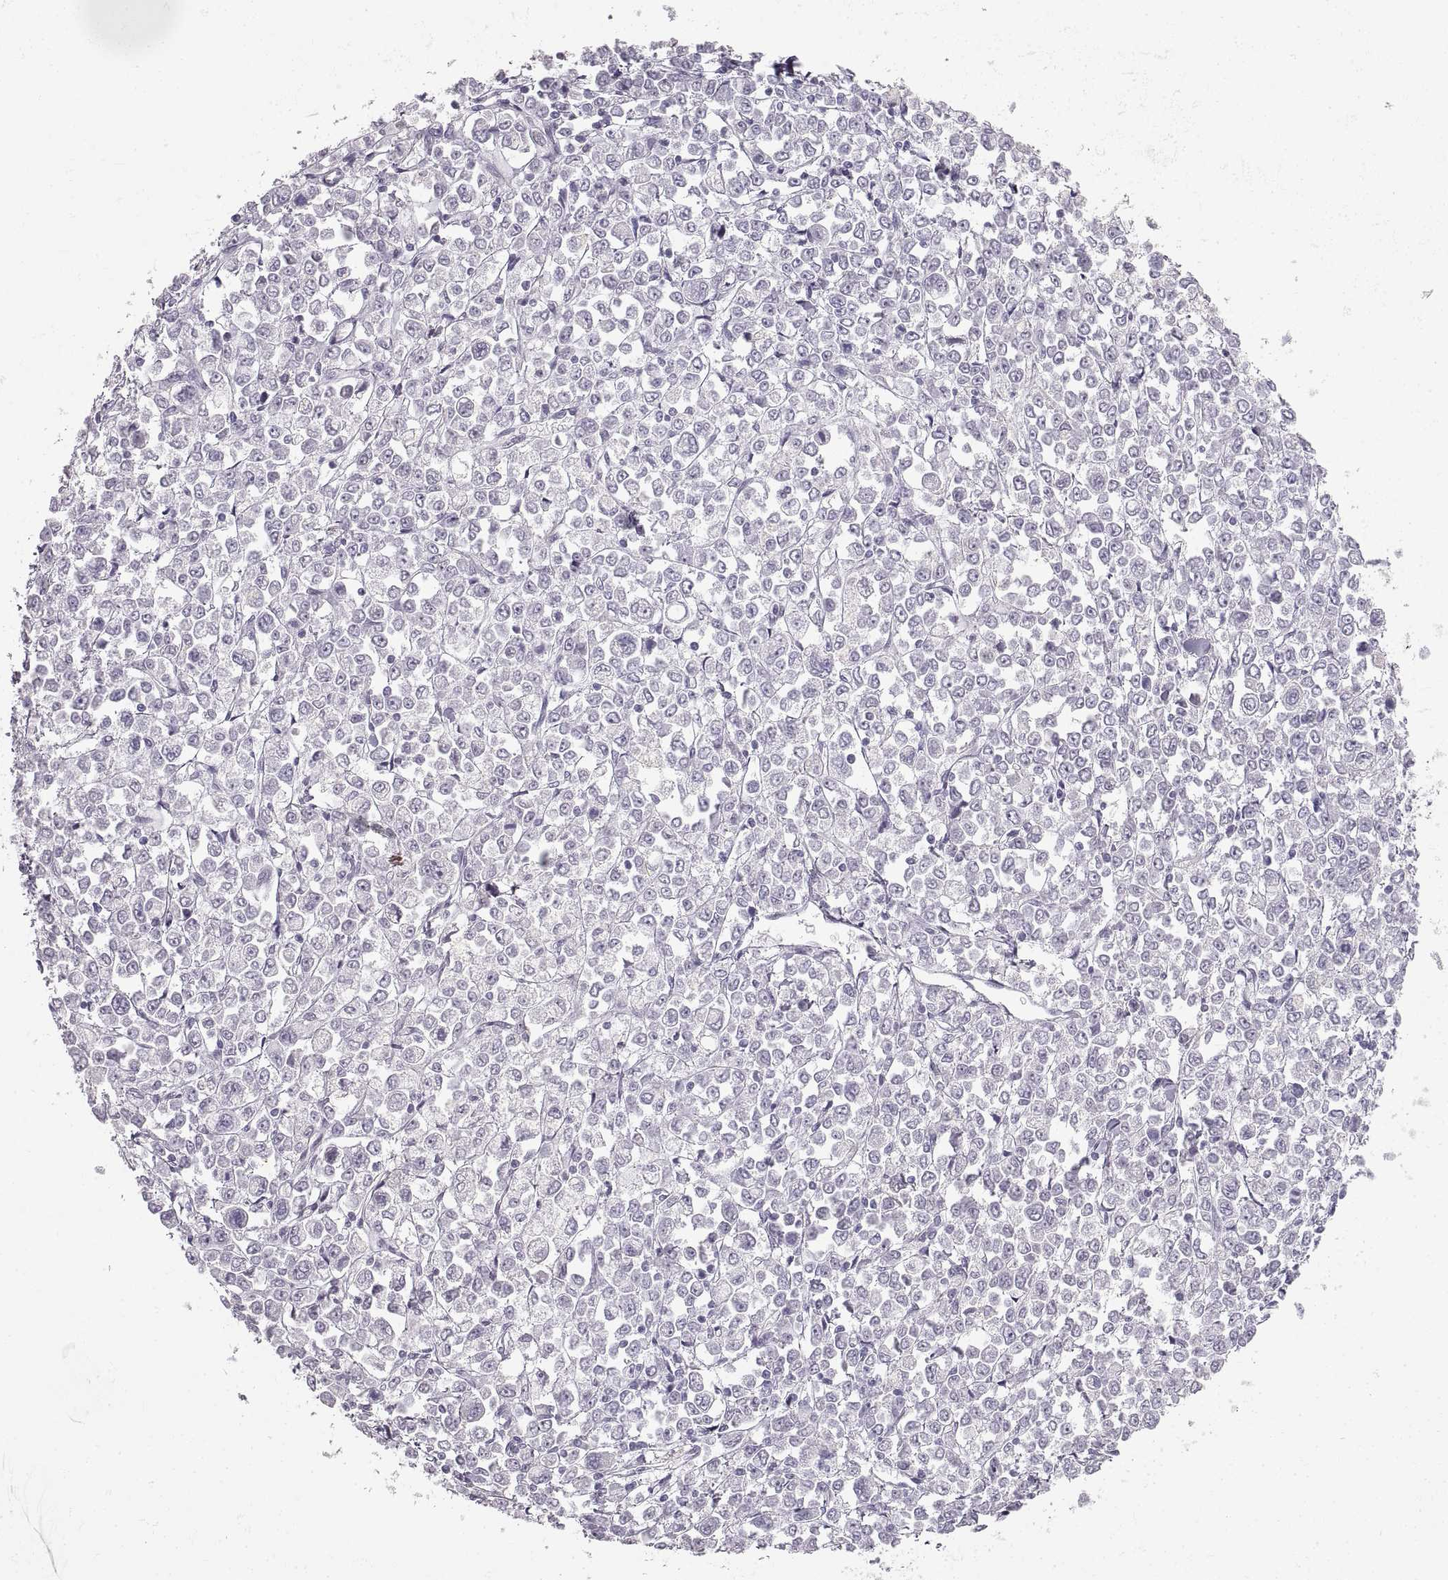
{"staining": {"intensity": "negative", "quantity": "none", "location": "none"}, "tissue": "stomach cancer", "cell_type": "Tumor cells", "image_type": "cancer", "snomed": [{"axis": "morphology", "description": "Adenocarcinoma, NOS"}, {"axis": "topography", "description": "Stomach, upper"}], "caption": "A photomicrograph of stomach cancer (adenocarcinoma) stained for a protein displays no brown staining in tumor cells. (DAB IHC with hematoxylin counter stain).", "gene": "NANOS3", "patient": {"sex": "male", "age": 70}}